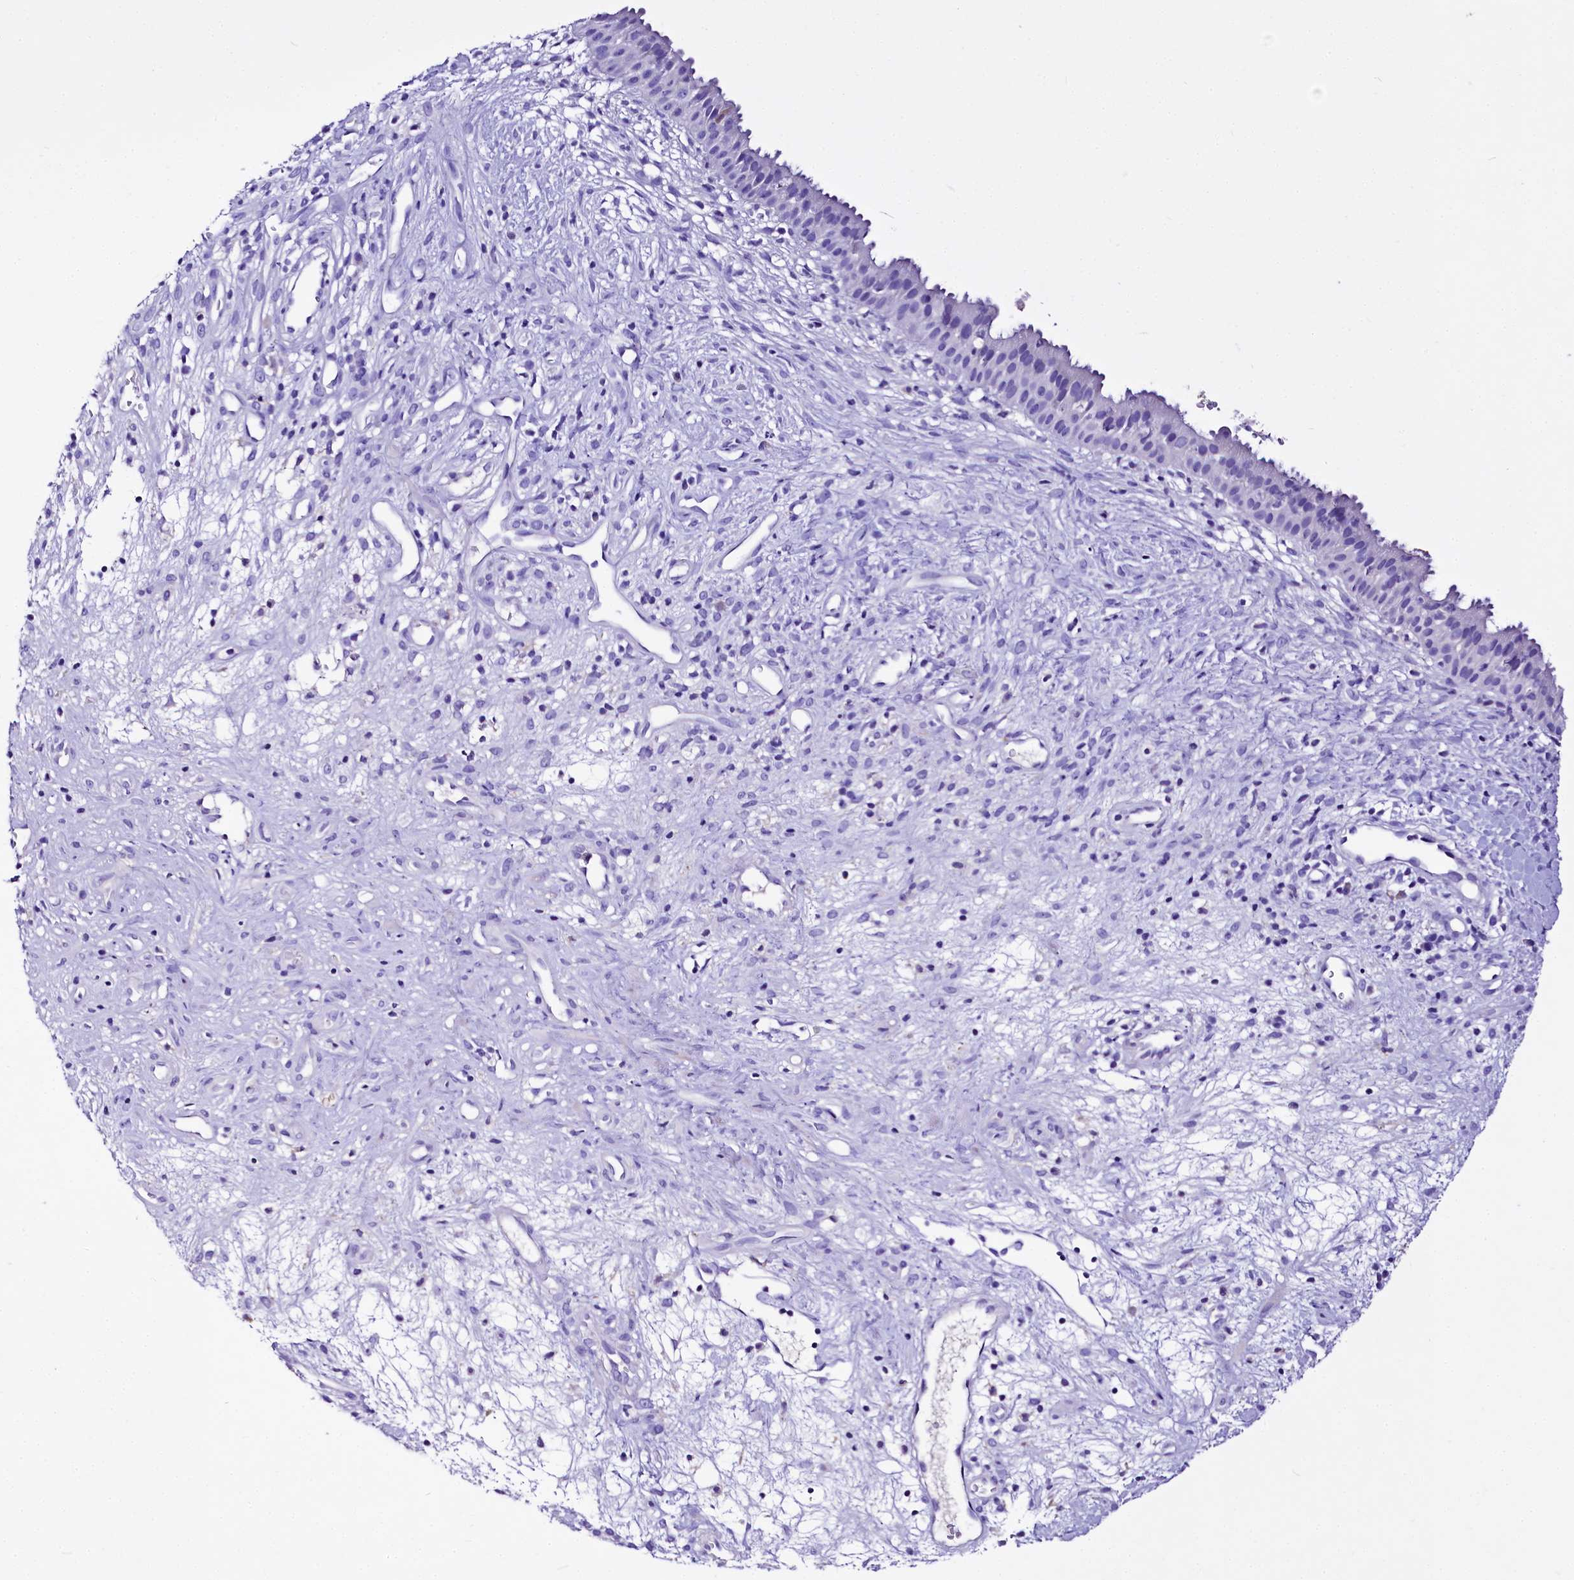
{"staining": {"intensity": "negative", "quantity": "none", "location": "none"}, "tissue": "nasopharynx", "cell_type": "Respiratory epithelial cells", "image_type": "normal", "snomed": [{"axis": "morphology", "description": "Normal tissue, NOS"}, {"axis": "topography", "description": "Nasopharynx"}], "caption": "This is an immunohistochemistry micrograph of unremarkable human nasopharynx. There is no staining in respiratory epithelial cells.", "gene": "A2ML1", "patient": {"sex": "male", "age": 22}}